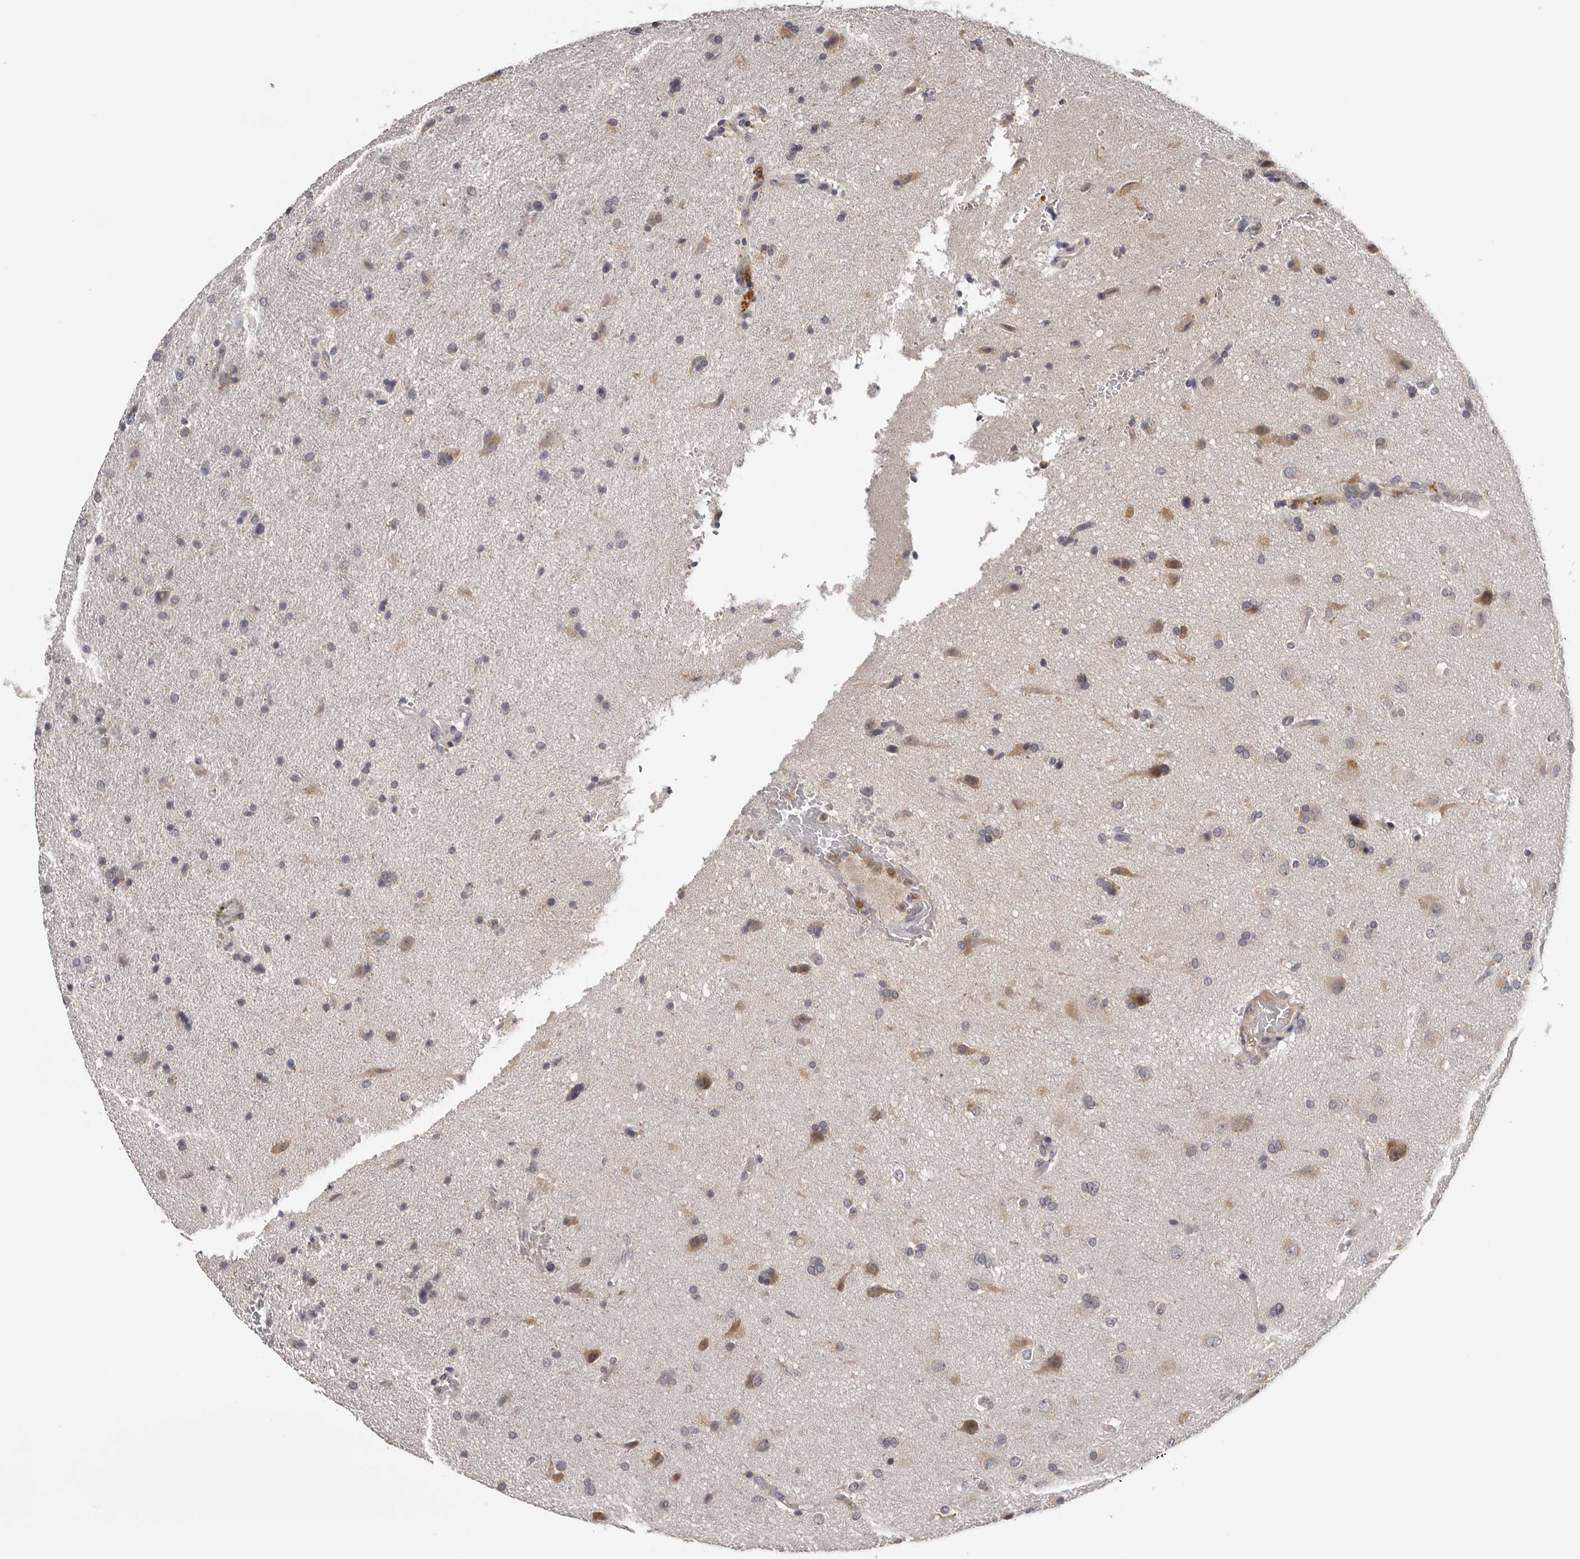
{"staining": {"intensity": "negative", "quantity": "none", "location": "none"}, "tissue": "glioma", "cell_type": "Tumor cells", "image_type": "cancer", "snomed": [{"axis": "morphology", "description": "Glioma, malignant, High grade"}, {"axis": "topography", "description": "Brain"}], "caption": "A micrograph of glioma stained for a protein displays no brown staining in tumor cells. (Stains: DAB immunohistochemistry (IHC) with hematoxylin counter stain, Microscopy: brightfield microscopy at high magnification).", "gene": "KIF2B", "patient": {"sex": "male", "age": 72}}